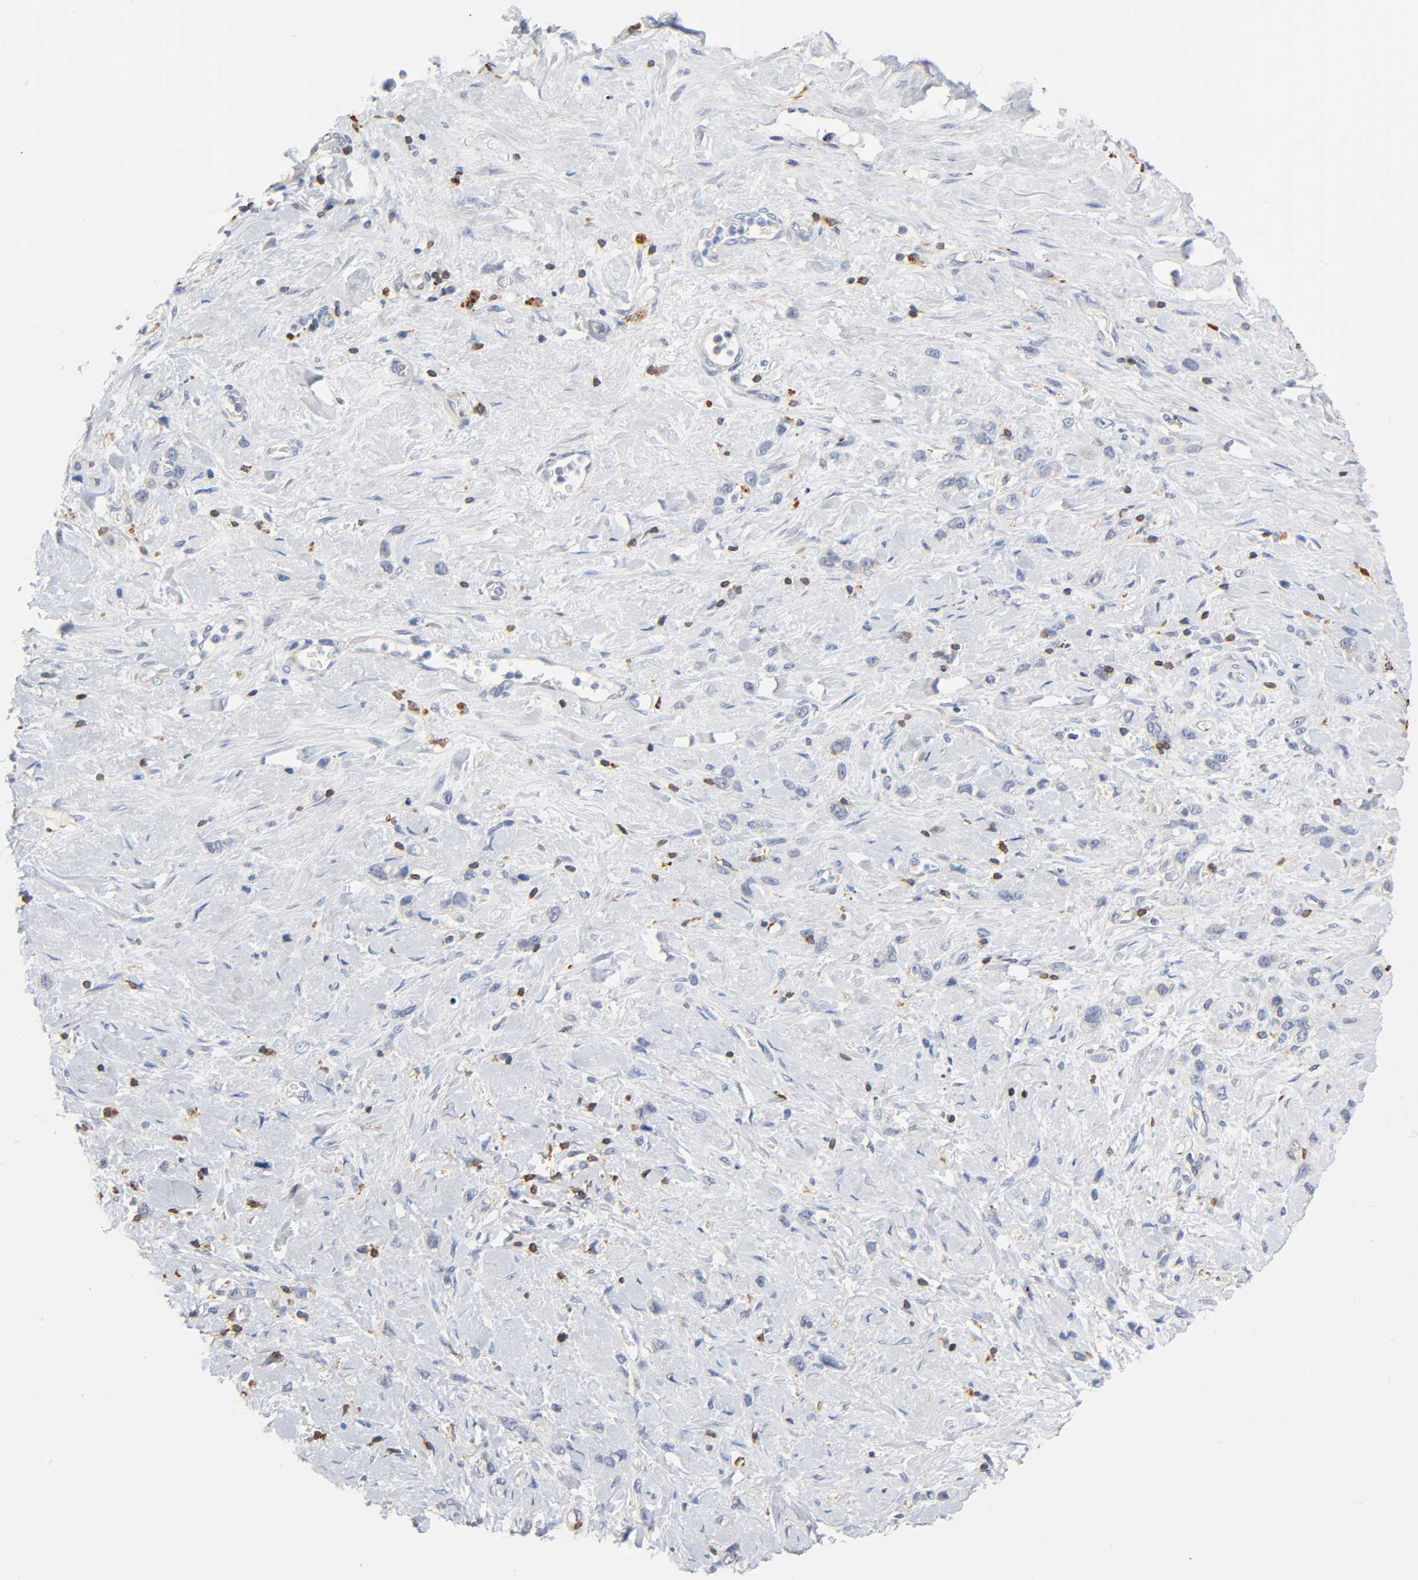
{"staining": {"intensity": "negative", "quantity": "none", "location": "none"}, "tissue": "stomach cancer", "cell_type": "Tumor cells", "image_type": "cancer", "snomed": [{"axis": "morphology", "description": "Normal tissue, NOS"}, {"axis": "morphology", "description": "Adenocarcinoma, NOS"}, {"axis": "morphology", "description": "Adenocarcinoma, High grade"}, {"axis": "topography", "description": "Stomach, upper"}, {"axis": "topography", "description": "Stomach"}], "caption": "This is a micrograph of IHC staining of stomach cancer (high-grade adenocarcinoma), which shows no positivity in tumor cells.", "gene": "UCKL1", "patient": {"sex": "female", "age": 65}}